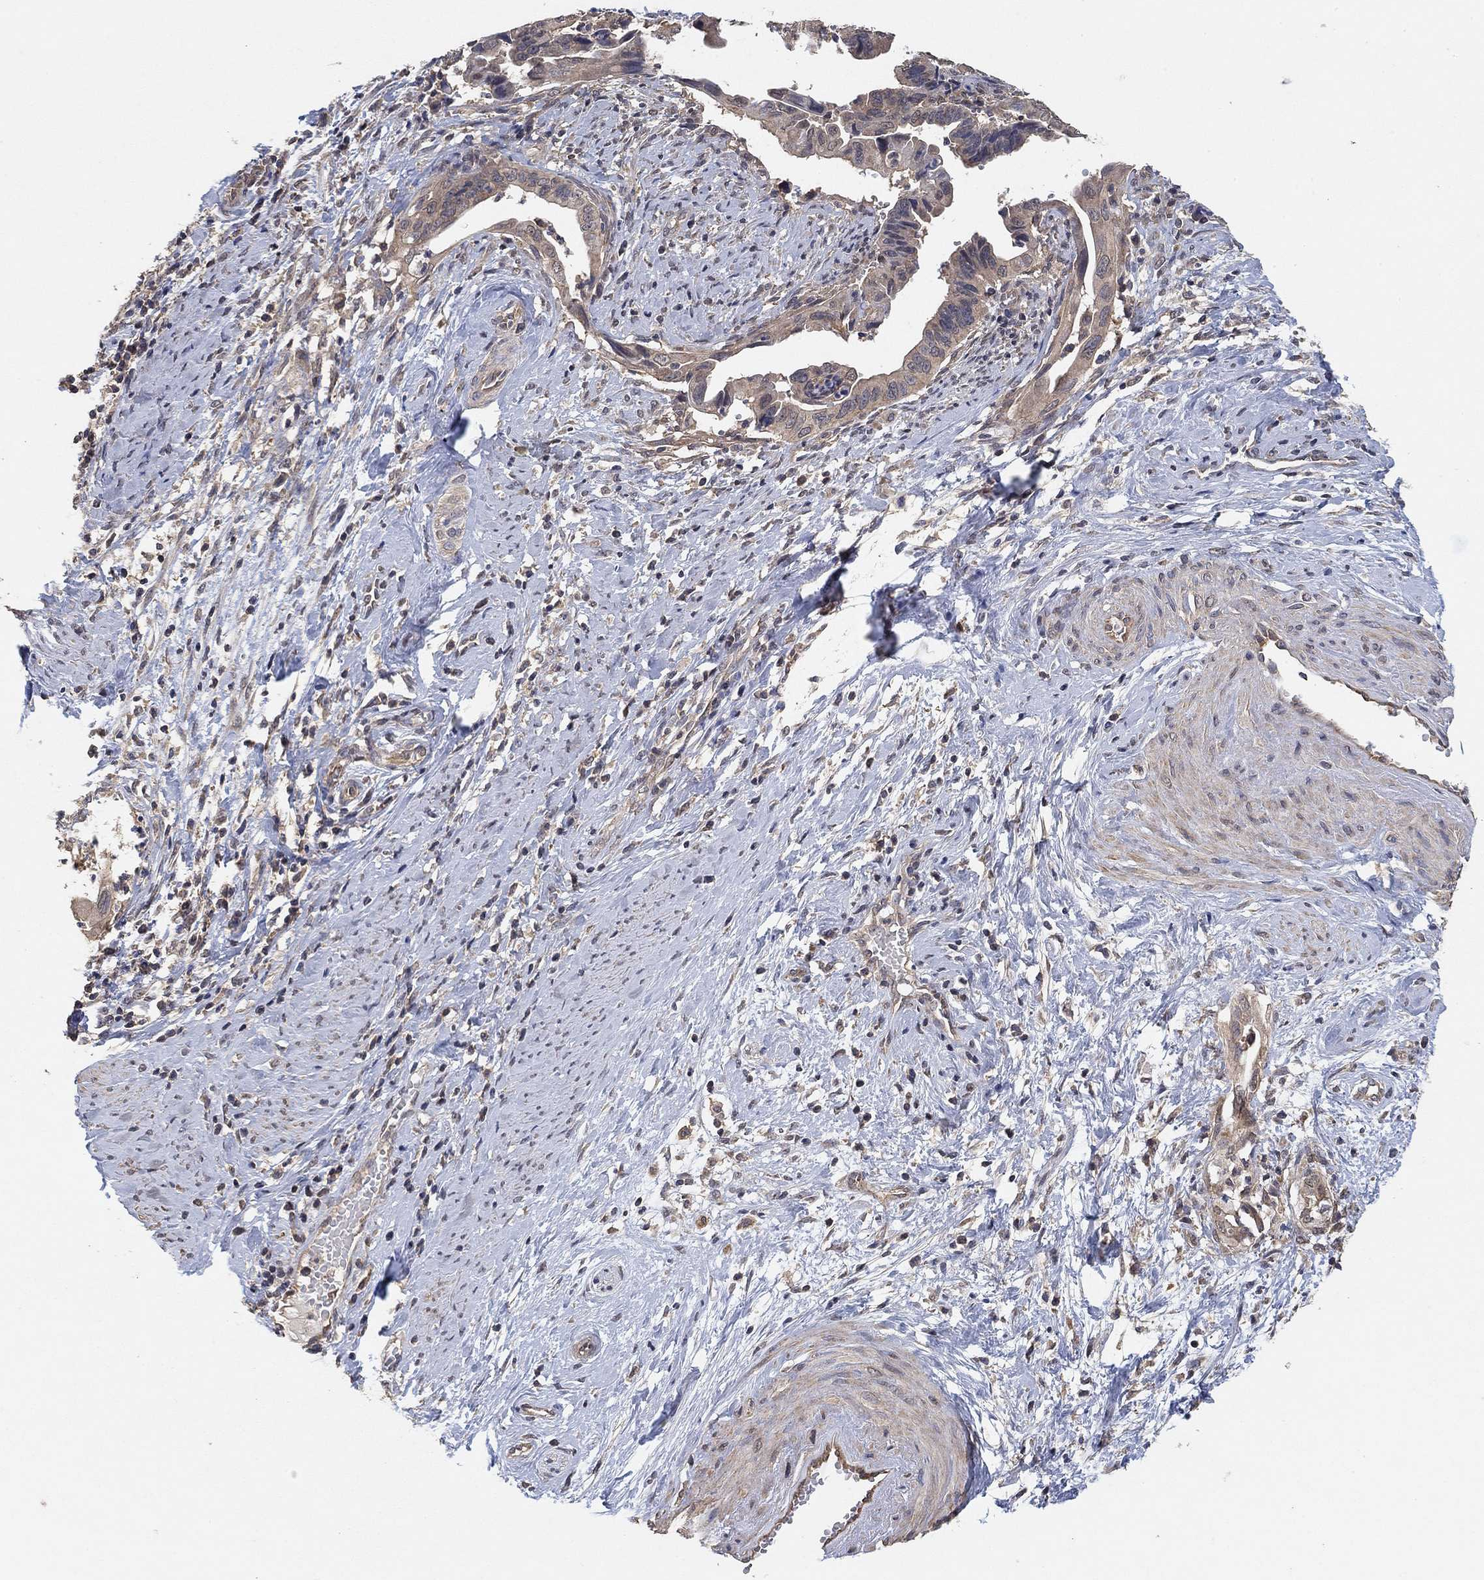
{"staining": {"intensity": "moderate", "quantity": "<25%", "location": "cytoplasmic/membranous"}, "tissue": "cervical cancer", "cell_type": "Tumor cells", "image_type": "cancer", "snomed": [{"axis": "morphology", "description": "Adenocarcinoma, NOS"}, {"axis": "topography", "description": "Cervix"}], "caption": "IHC (DAB) staining of human cervical adenocarcinoma shows moderate cytoplasmic/membranous protein expression in approximately <25% of tumor cells.", "gene": "CCDC43", "patient": {"sex": "female", "age": 42}}